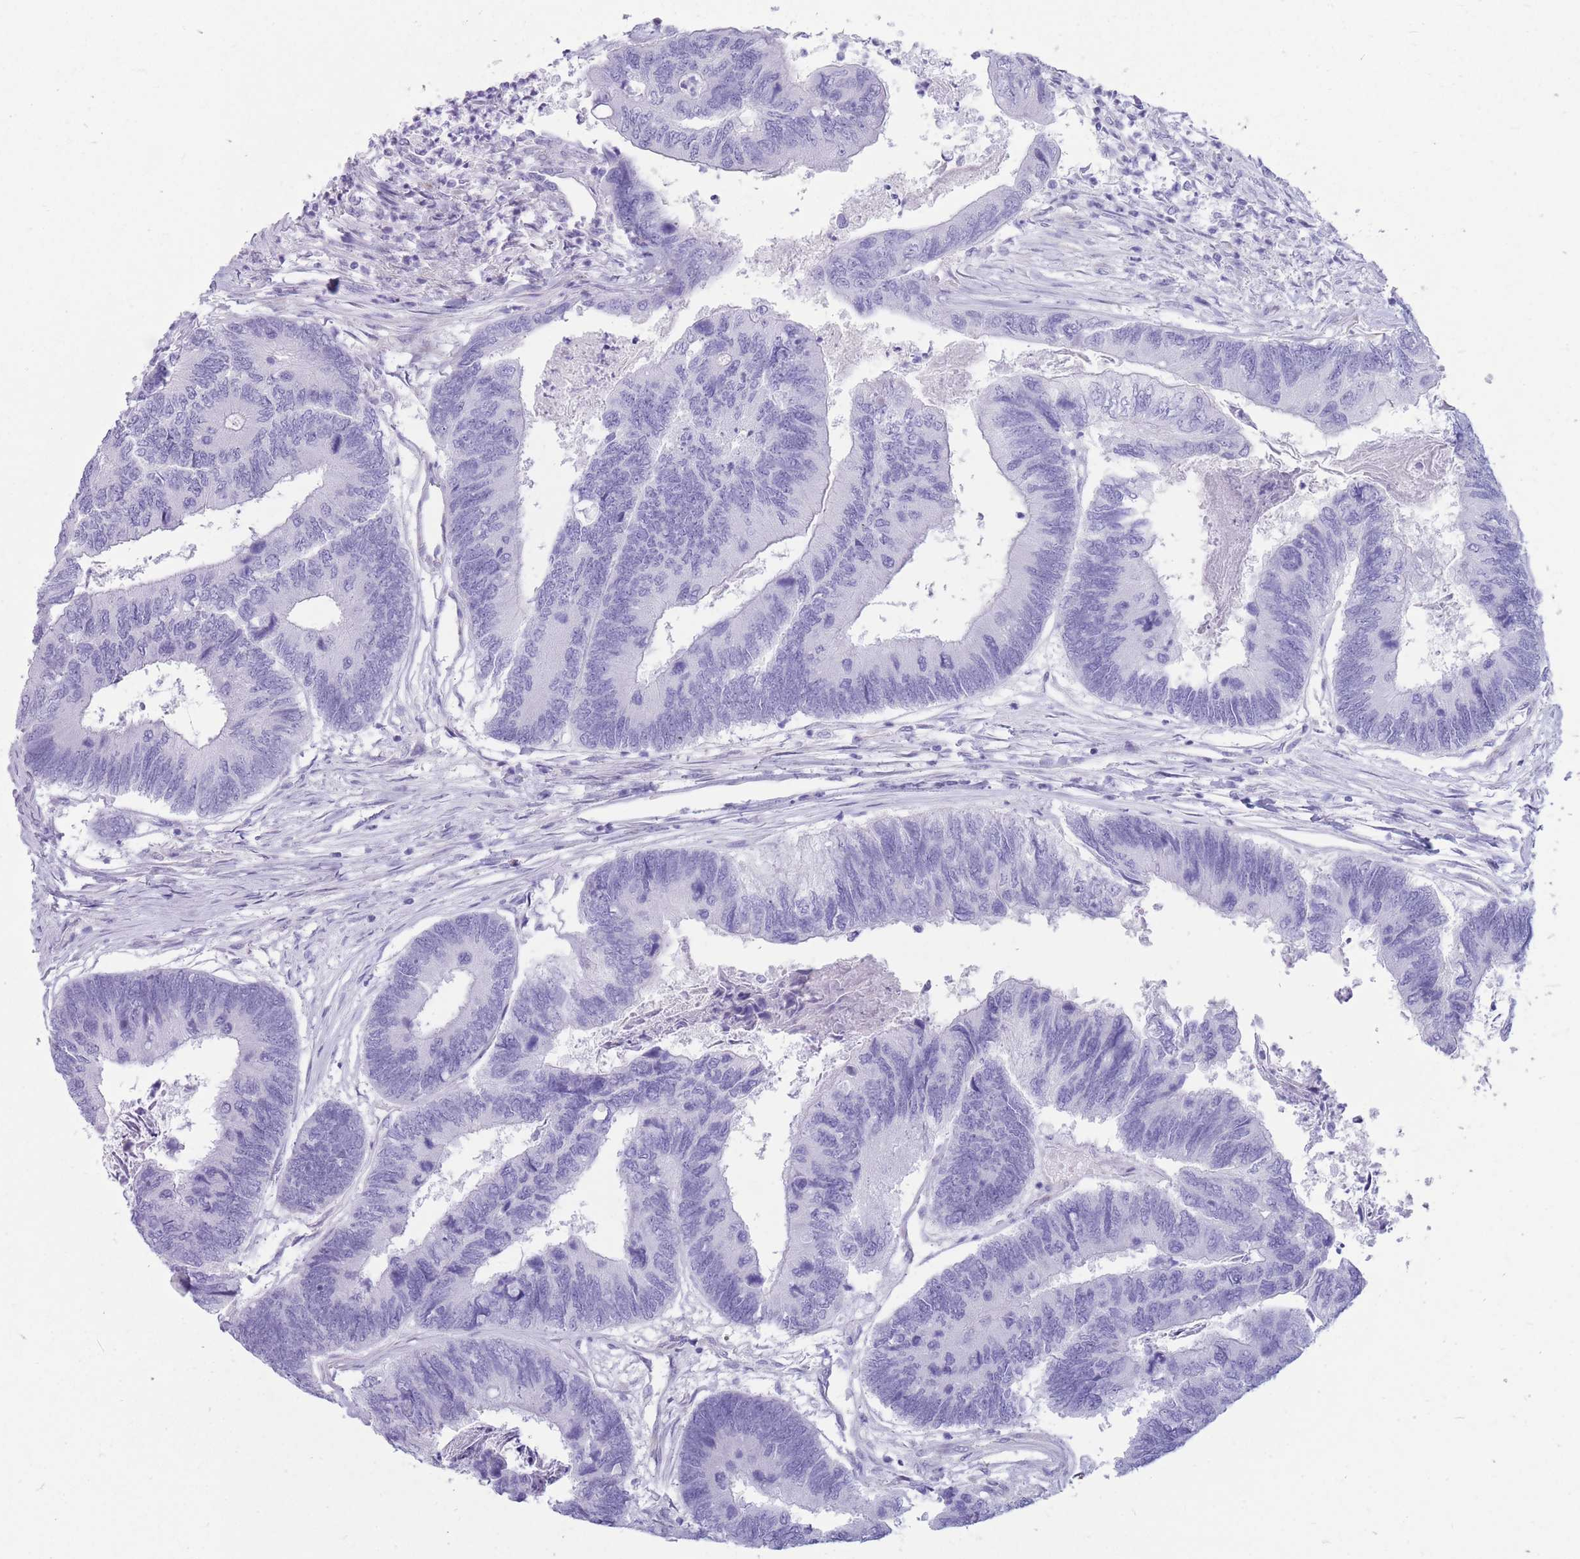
{"staining": {"intensity": "negative", "quantity": "none", "location": "none"}, "tissue": "colorectal cancer", "cell_type": "Tumor cells", "image_type": "cancer", "snomed": [{"axis": "morphology", "description": "Adenocarcinoma, NOS"}, {"axis": "topography", "description": "Colon"}], "caption": "Immunohistochemistry (IHC) image of human colorectal adenocarcinoma stained for a protein (brown), which shows no positivity in tumor cells.", "gene": "MTSS2", "patient": {"sex": "female", "age": 67}}